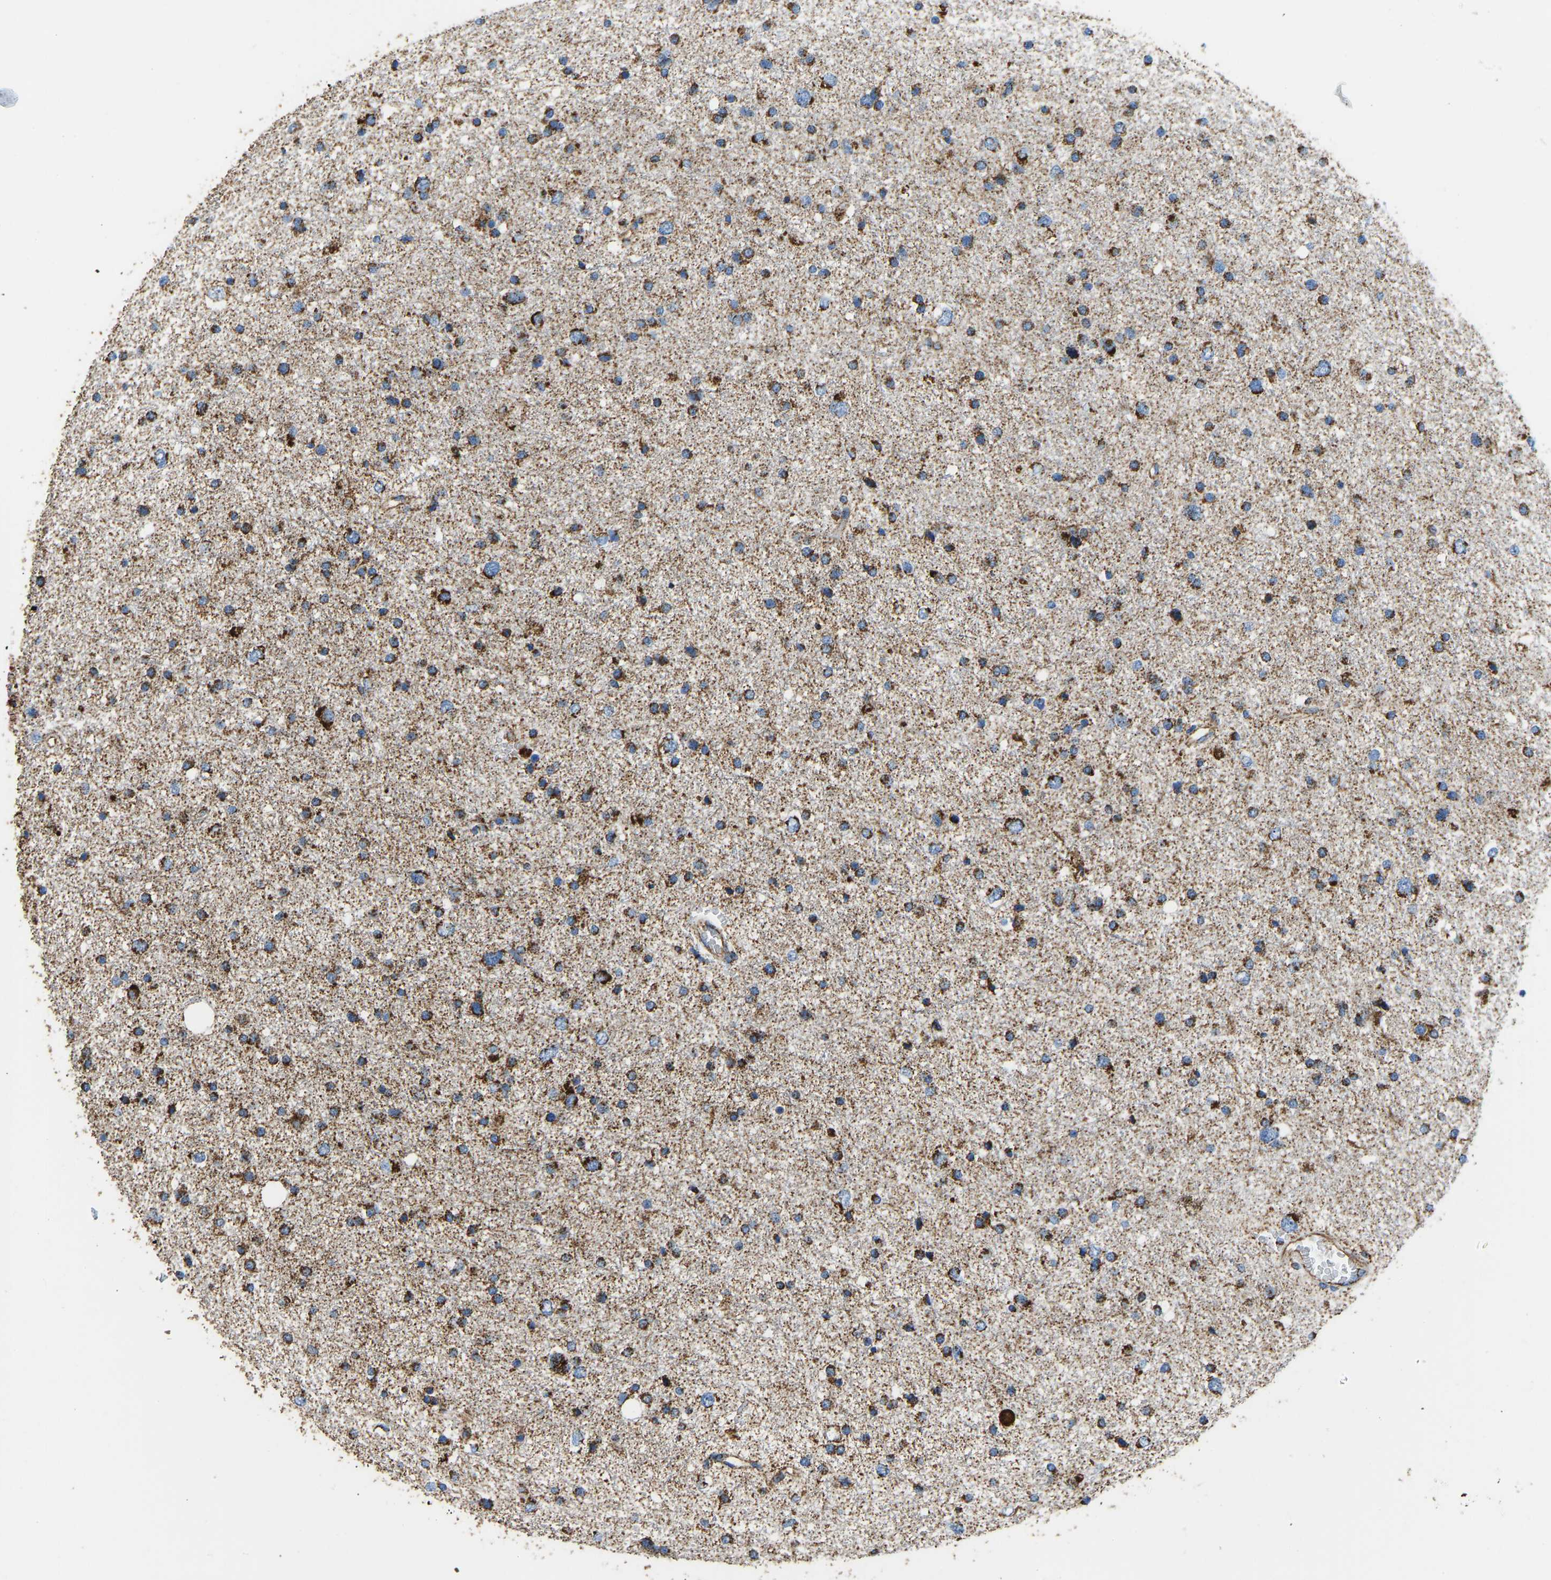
{"staining": {"intensity": "moderate", "quantity": ">75%", "location": "cytoplasmic/membranous"}, "tissue": "glioma", "cell_type": "Tumor cells", "image_type": "cancer", "snomed": [{"axis": "morphology", "description": "Glioma, malignant, Low grade"}, {"axis": "topography", "description": "Brain"}], "caption": "Glioma stained for a protein (brown) exhibits moderate cytoplasmic/membranous positive staining in approximately >75% of tumor cells.", "gene": "IRX6", "patient": {"sex": "female", "age": 37}}